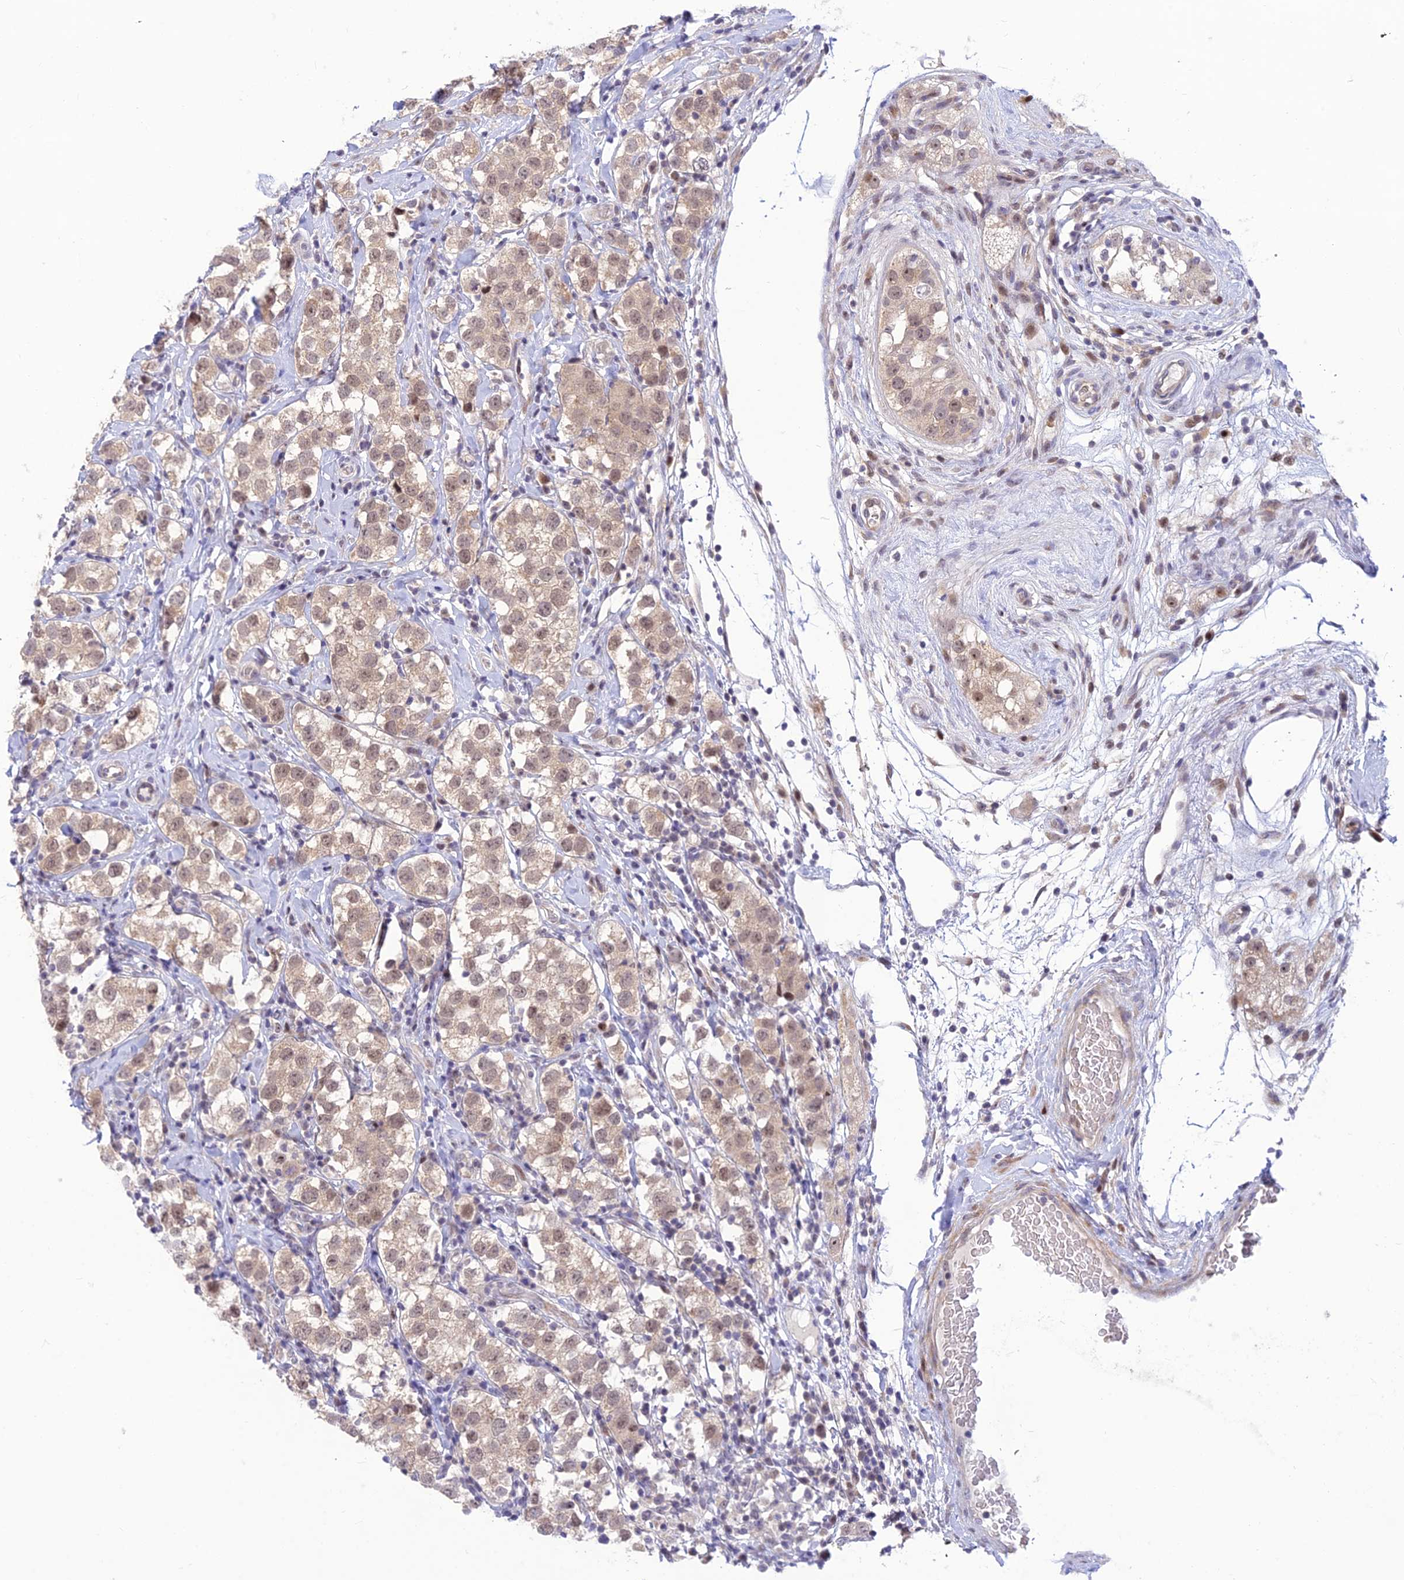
{"staining": {"intensity": "weak", "quantity": ">75%", "location": "nuclear"}, "tissue": "testis cancer", "cell_type": "Tumor cells", "image_type": "cancer", "snomed": [{"axis": "morphology", "description": "Seminoma, NOS"}, {"axis": "topography", "description": "Testis"}], "caption": "Protein expression analysis of human testis cancer (seminoma) reveals weak nuclear positivity in approximately >75% of tumor cells.", "gene": "ASPDH", "patient": {"sex": "male", "age": 34}}